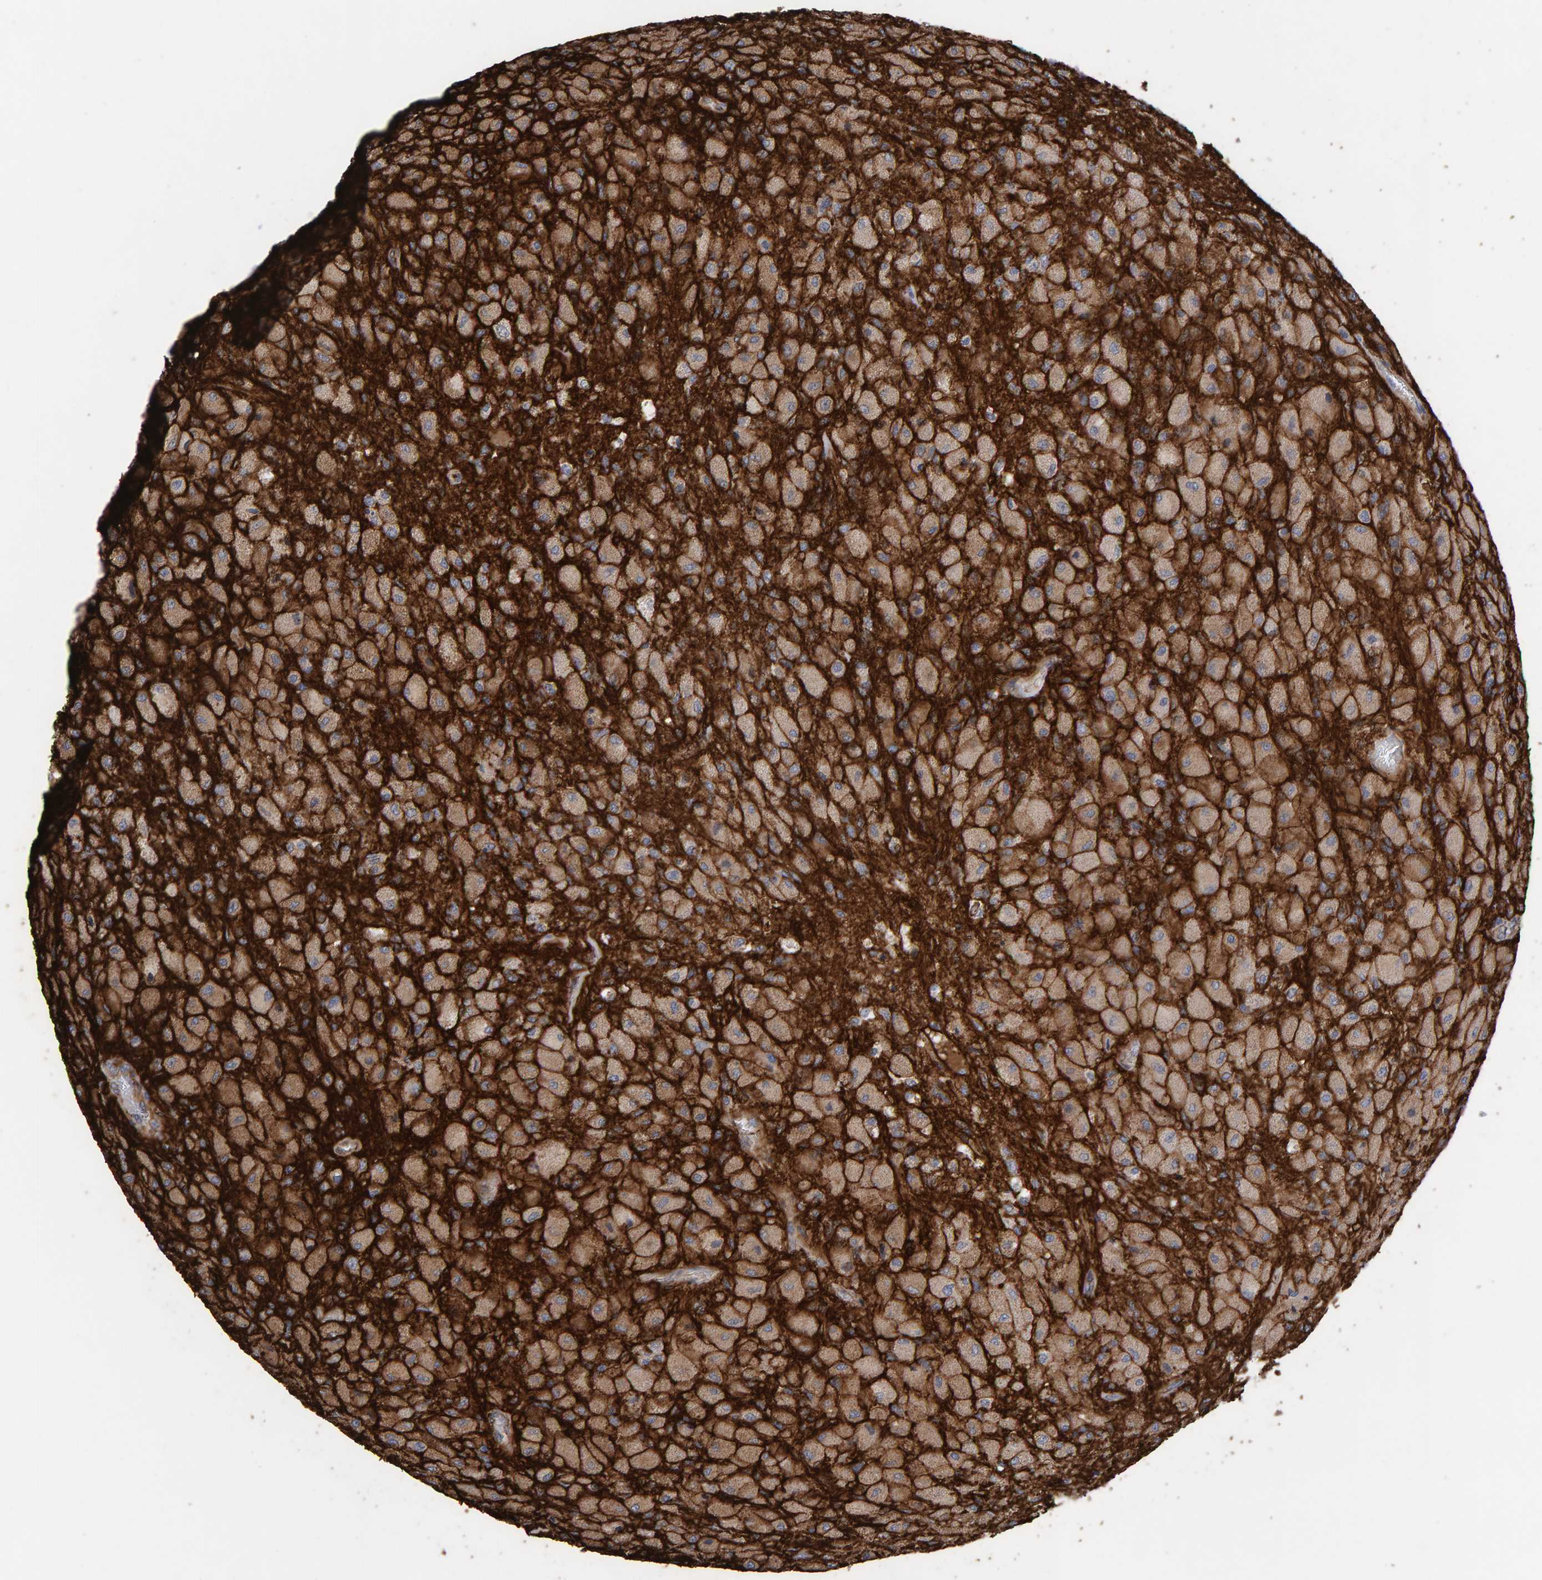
{"staining": {"intensity": "weak", "quantity": ">75%", "location": "cytoplasmic/membranous"}, "tissue": "glioma", "cell_type": "Tumor cells", "image_type": "cancer", "snomed": [{"axis": "morphology", "description": "Normal tissue, NOS"}, {"axis": "morphology", "description": "Glioma, malignant, High grade"}, {"axis": "topography", "description": "Cerebral cortex"}], "caption": "Protein analysis of glioma tissue displays weak cytoplasmic/membranous expression in approximately >75% of tumor cells.", "gene": "ZNF347", "patient": {"sex": "male", "age": 77}}